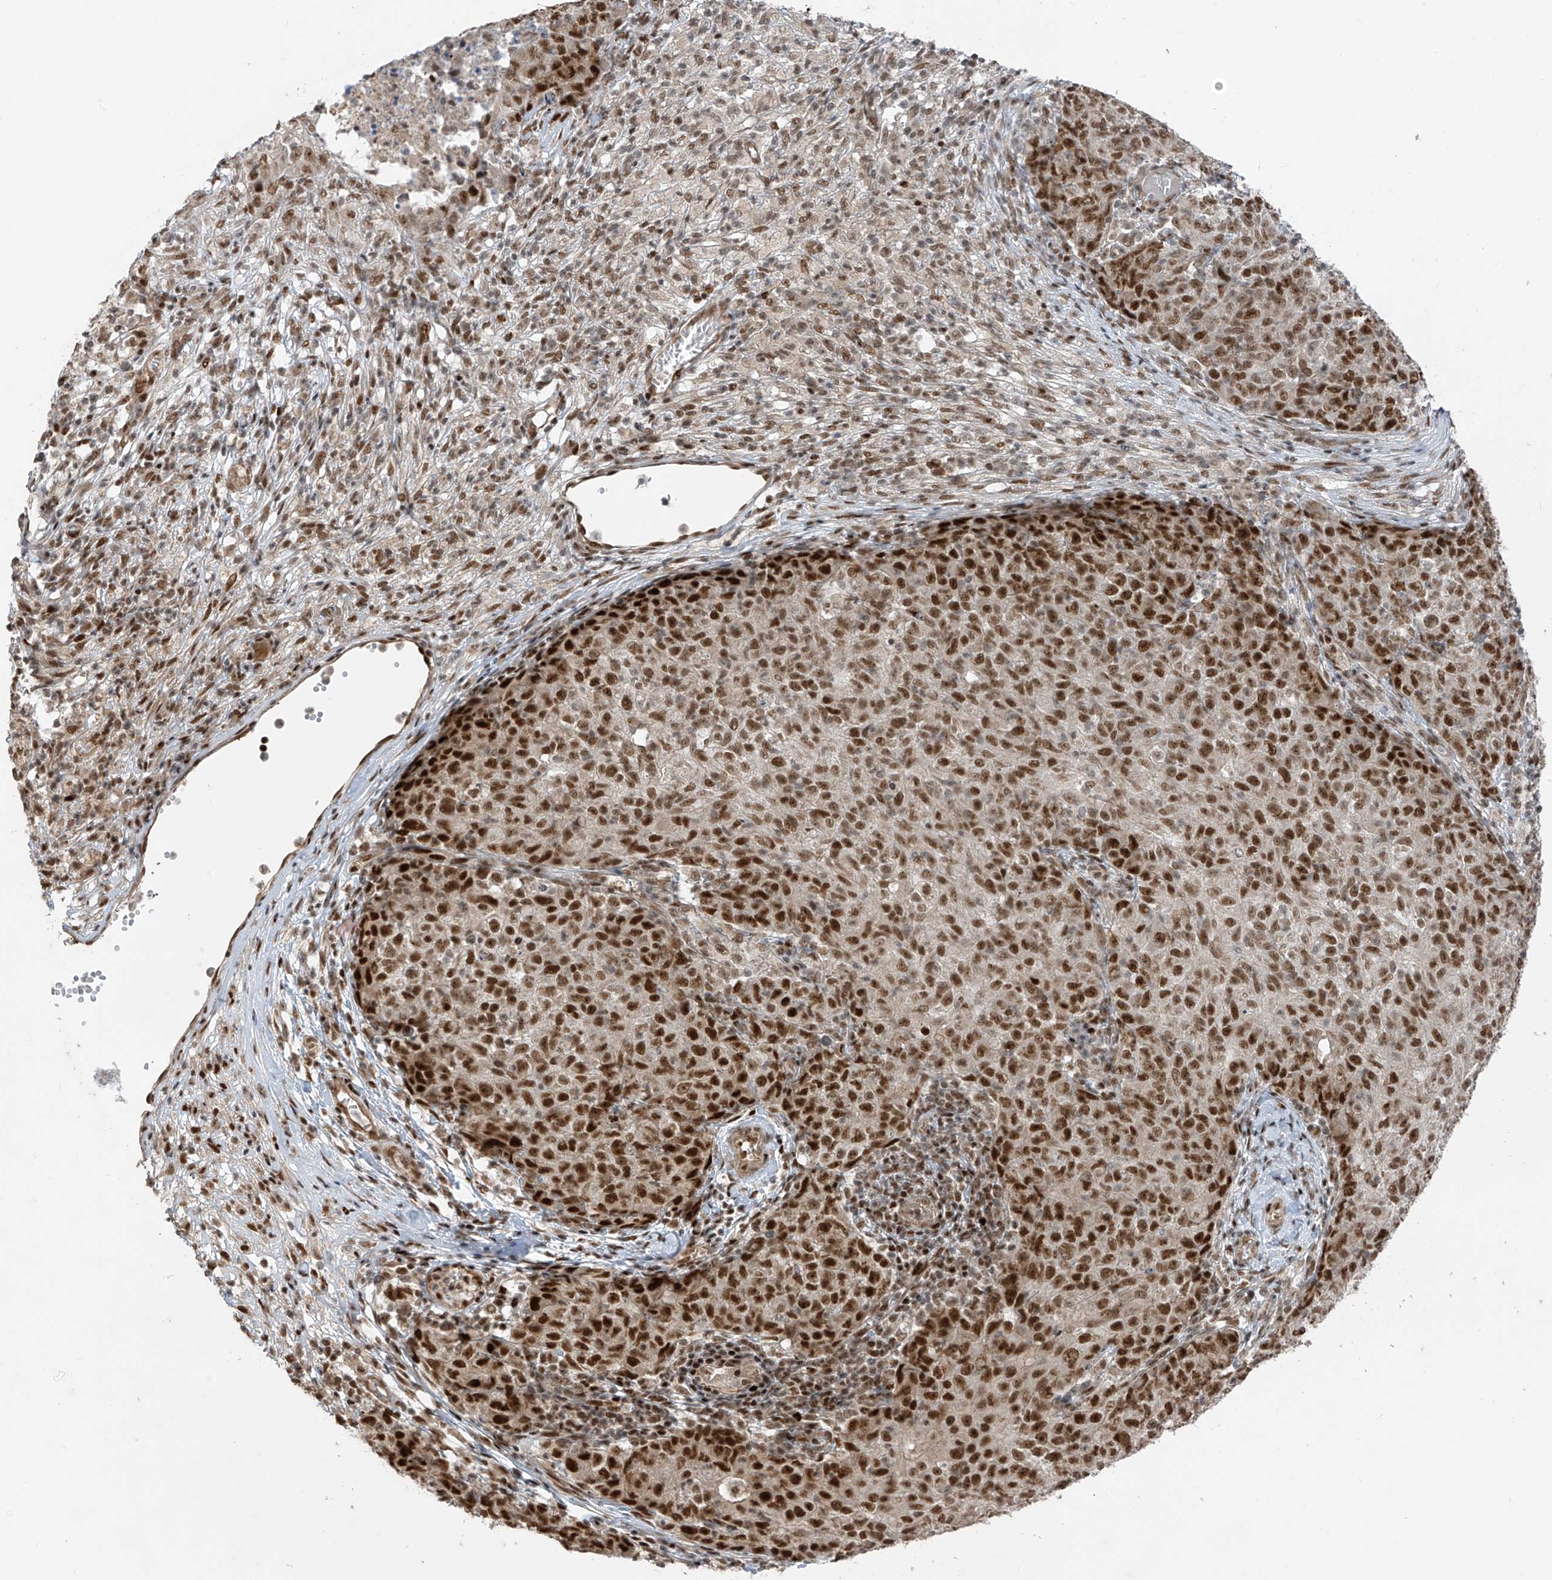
{"staining": {"intensity": "strong", "quantity": ">75%", "location": "nuclear"}, "tissue": "ovarian cancer", "cell_type": "Tumor cells", "image_type": "cancer", "snomed": [{"axis": "morphology", "description": "Carcinoma, endometroid"}, {"axis": "topography", "description": "Ovary"}], "caption": "Protein analysis of ovarian endometroid carcinoma tissue displays strong nuclear expression in about >75% of tumor cells.", "gene": "ARHGEF3", "patient": {"sex": "female", "age": 42}}